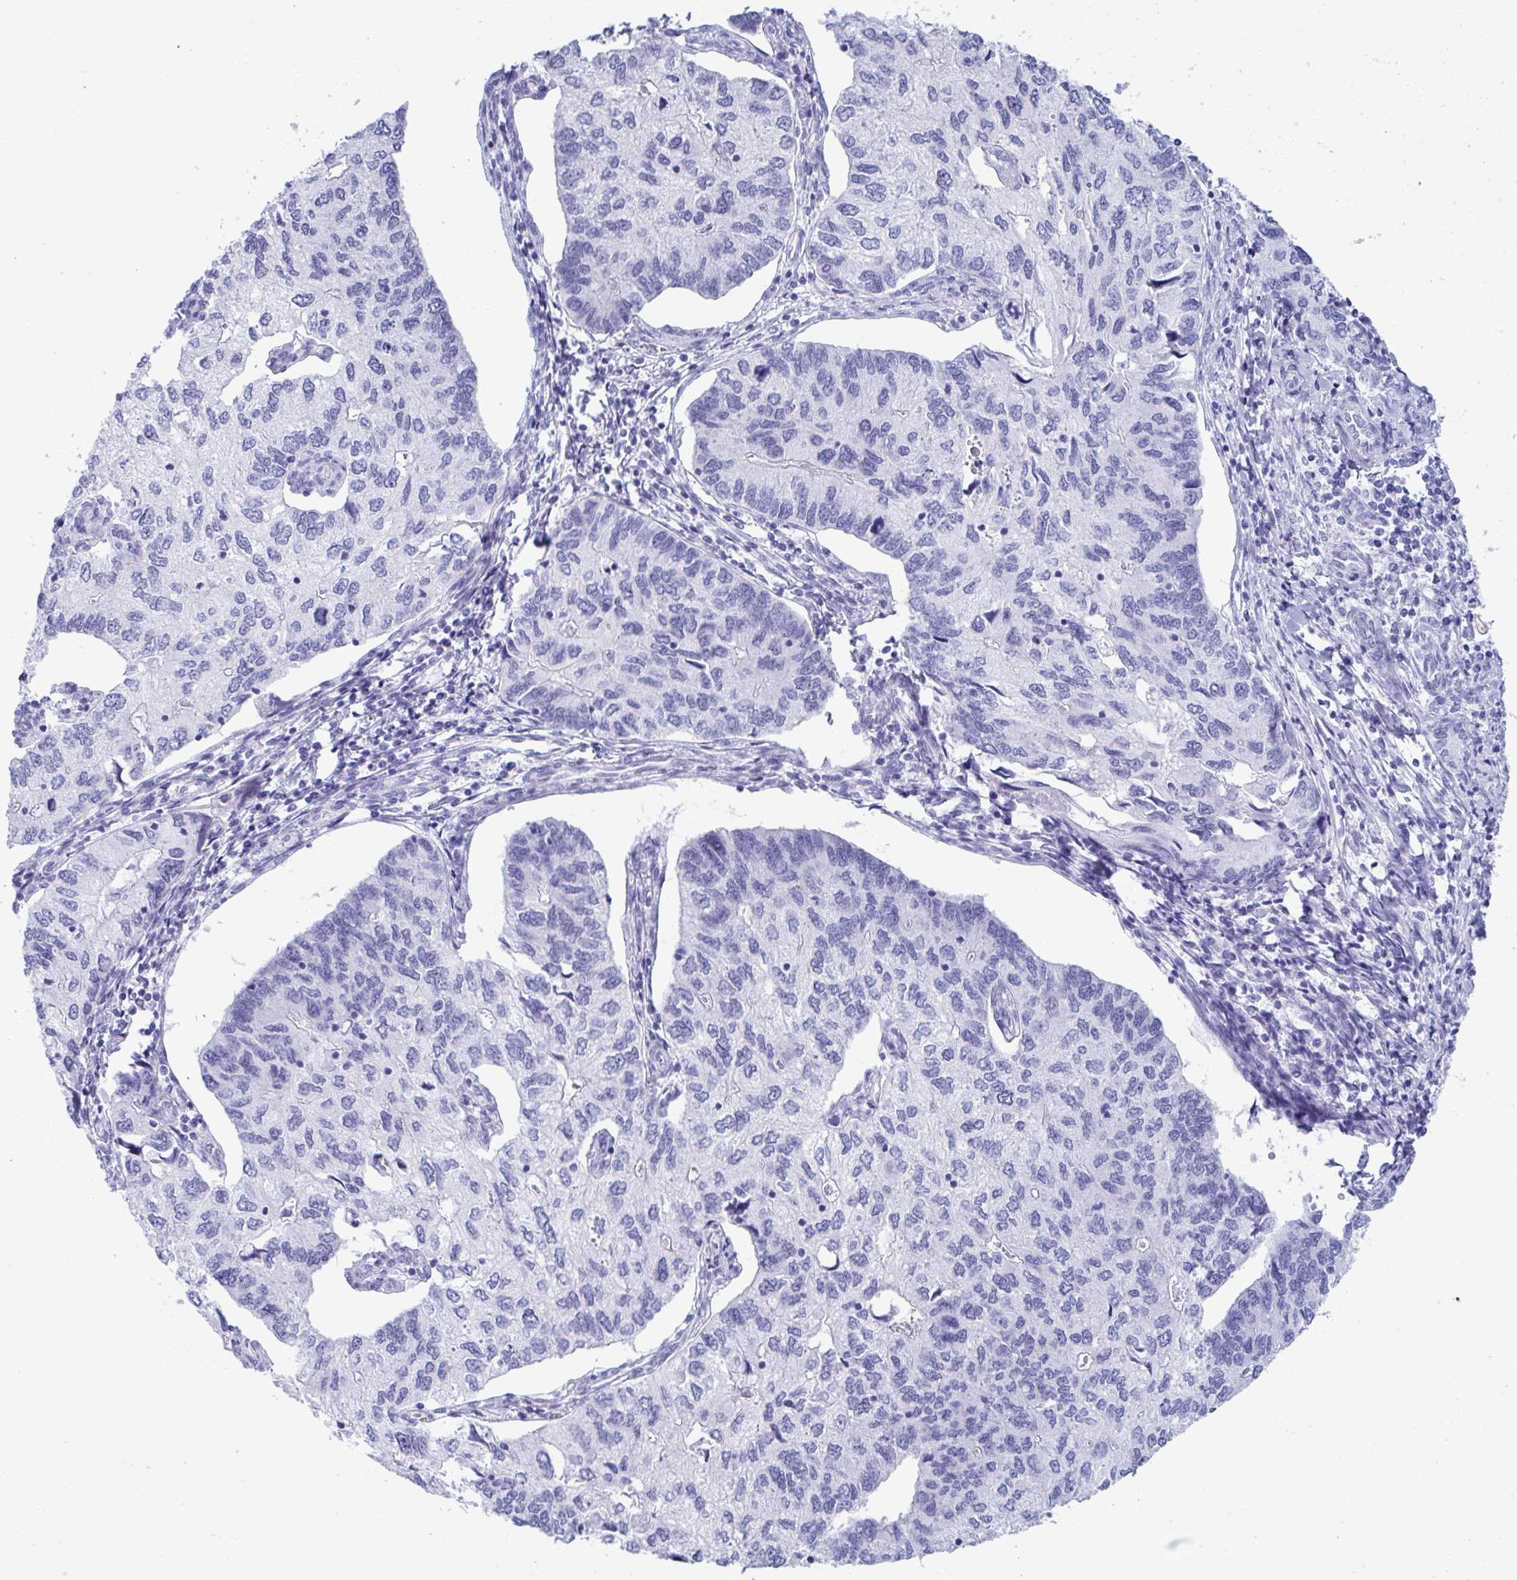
{"staining": {"intensity": "negative", "quantity": "none", "location": "none"}, "tissue": "endometrial cancer", "cell_type": "Tumor cells", "image_type": "cancer", "snomed": [{"axis": "morphology", "description": "Carcinoma, NOS"}, {"axis": "topography", "description": "Uterus"}], "caption": "The histopathology image demonstrates no staining of tumor cells in endometrial cancer. The staining is performed using DAB brown chromogen with nuclei counter-stained in using hematoxylin.", "gene": "CDX4", "patient": {"sex": "female", "age": 76}}